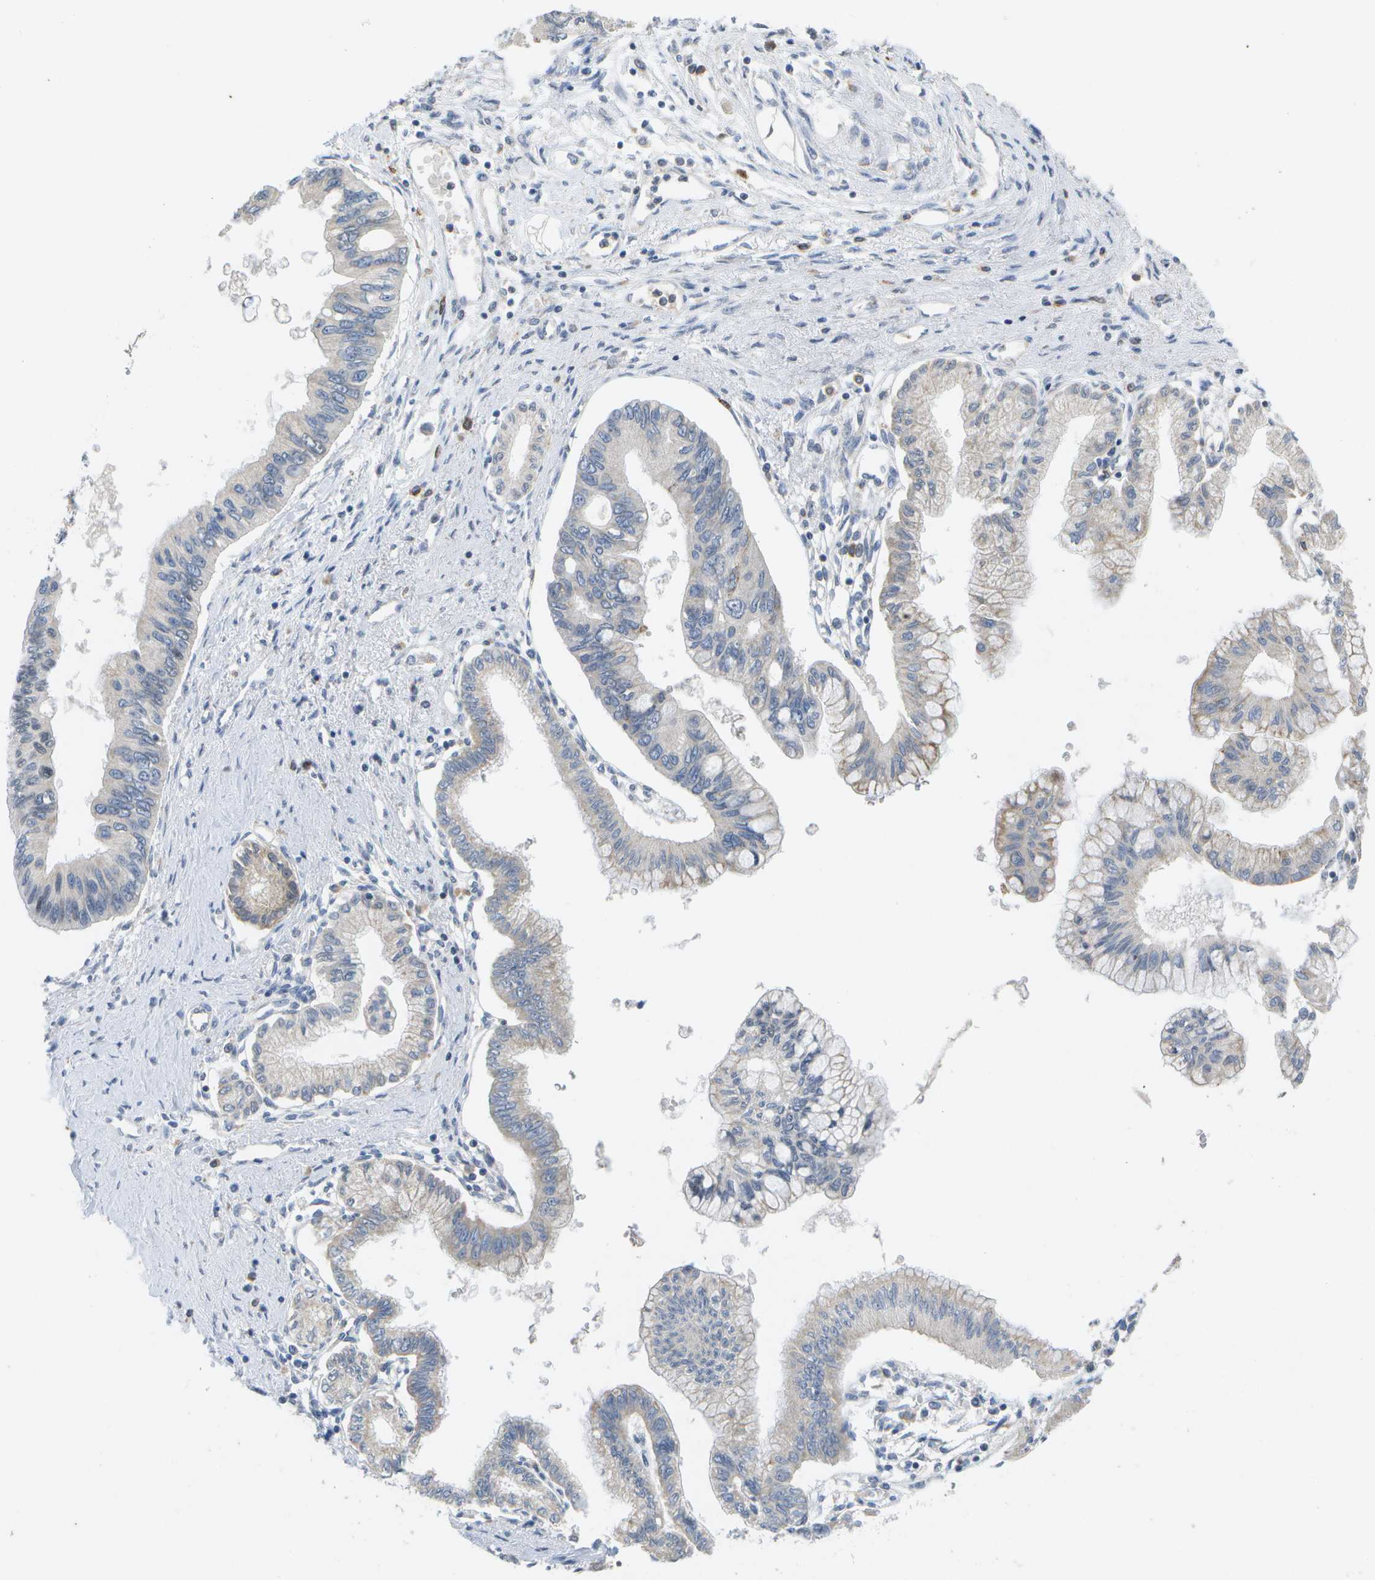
{"staining": {"intensity": "negative", "quantity": "none", "location": "none"}, "tissue": "pancreatic cancer", "cell_type": "Tumor cells", "image_type": "cancer", "snomed": [{"axis": "morphology", "description": "Adenocarcinoma, NOS"}, {"axis": "topography", "description": "Pancreas"}], "caption": "This is a histopathology image of immunohistochemistry (IHC) staining of pancreatic adenocarcinoma, which shows no positivity in tumor cells. The staining is performed using DAB brown chromogen with nuclei counter-stained in using hematoxylin.", "gene": "HADHA", "patient": {"sex": "female", "age": 77}}